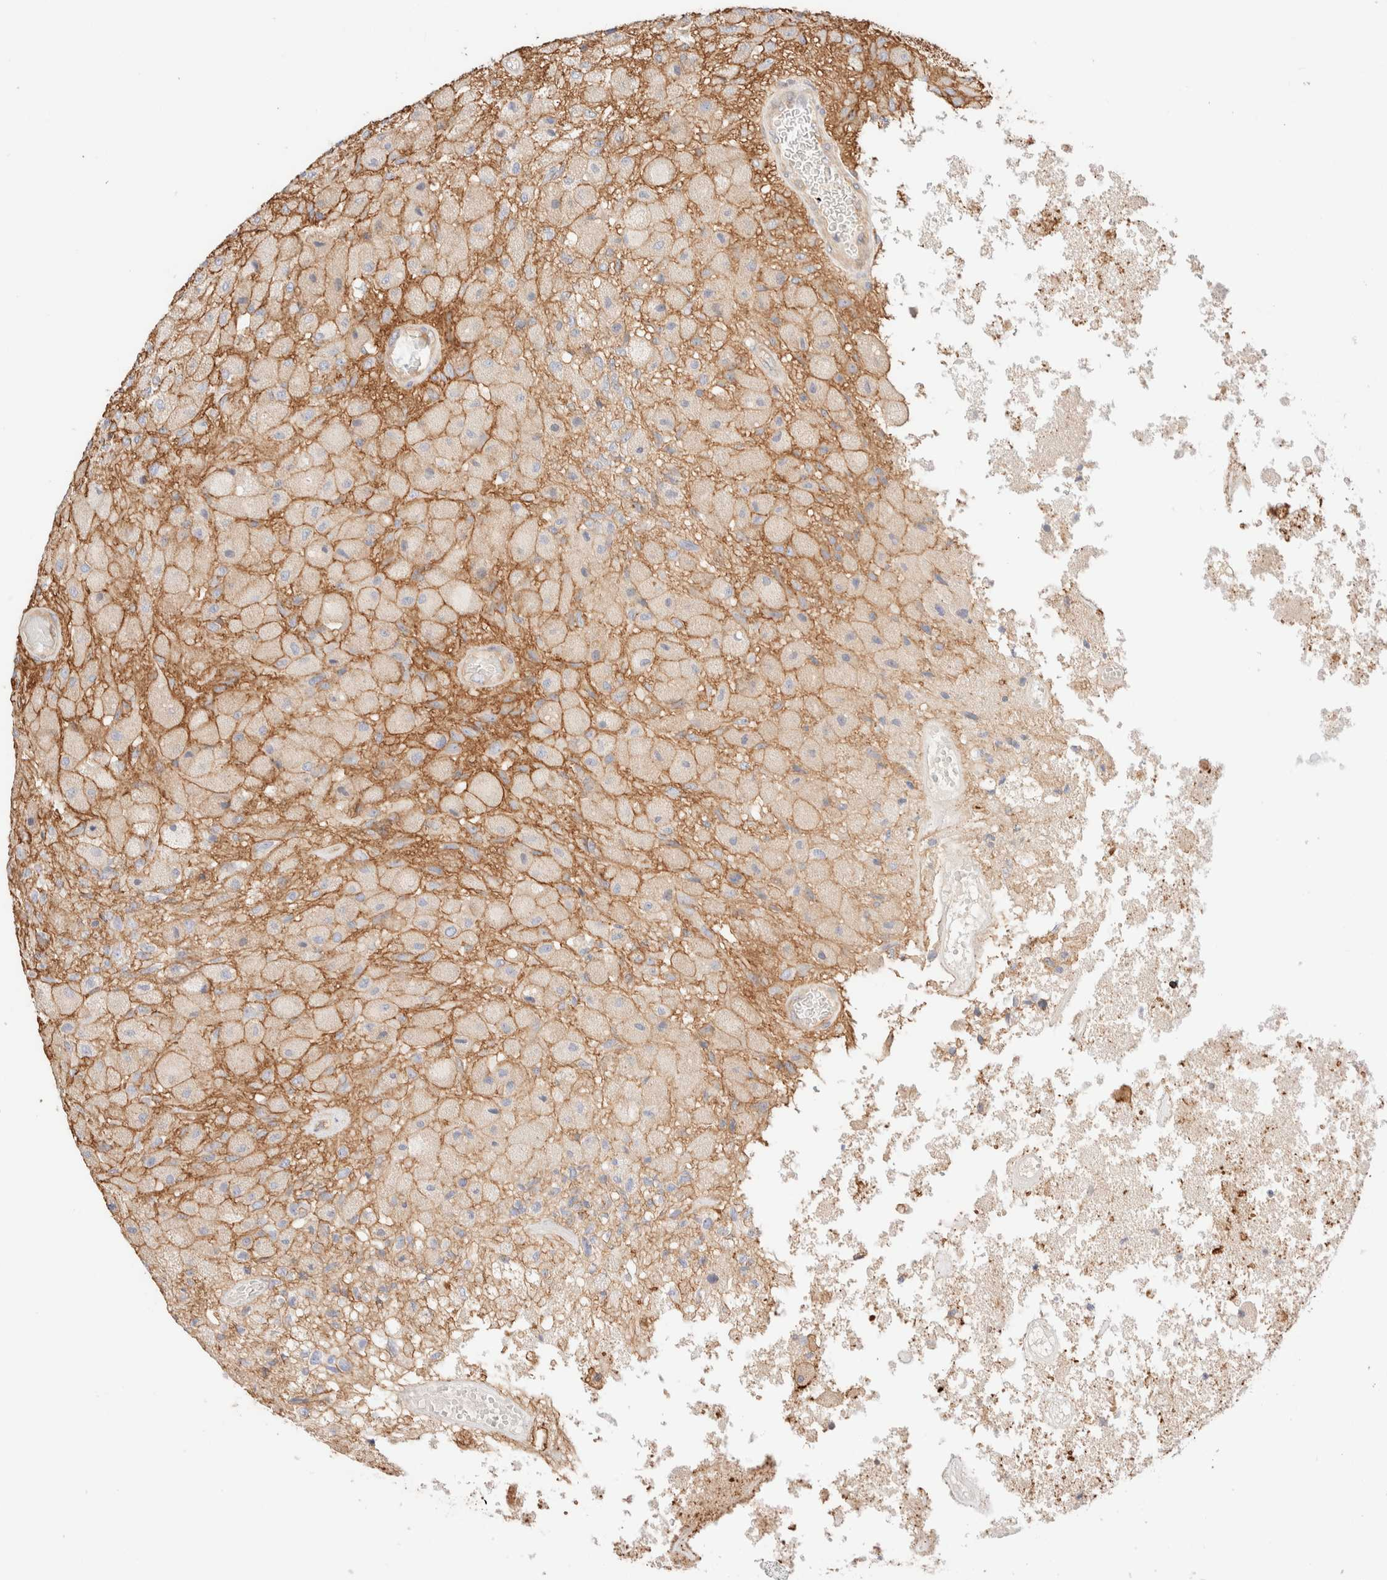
{"staining": {"intensity": "negative", "quantity": "none", "location": "none"}, "tissue": "glioma", "cell_type": "Tumor cells", "image_type": "cancer", "snomed": [{"axis": "morphology", "description": "Normal tissue, NOS"}, {"axis": "morphology", "description": "Glioma, malignant, High grade"}, {"axis": "topography", "description": "Cerebral cortex"}], "caption": "This is an immunohistochemistry (IHC) image of human malignant glioma (high-grade). There is no staining in tumor cells.", "gene": "NIBAN2", "patient": {"sex": "male", "age": 77}}